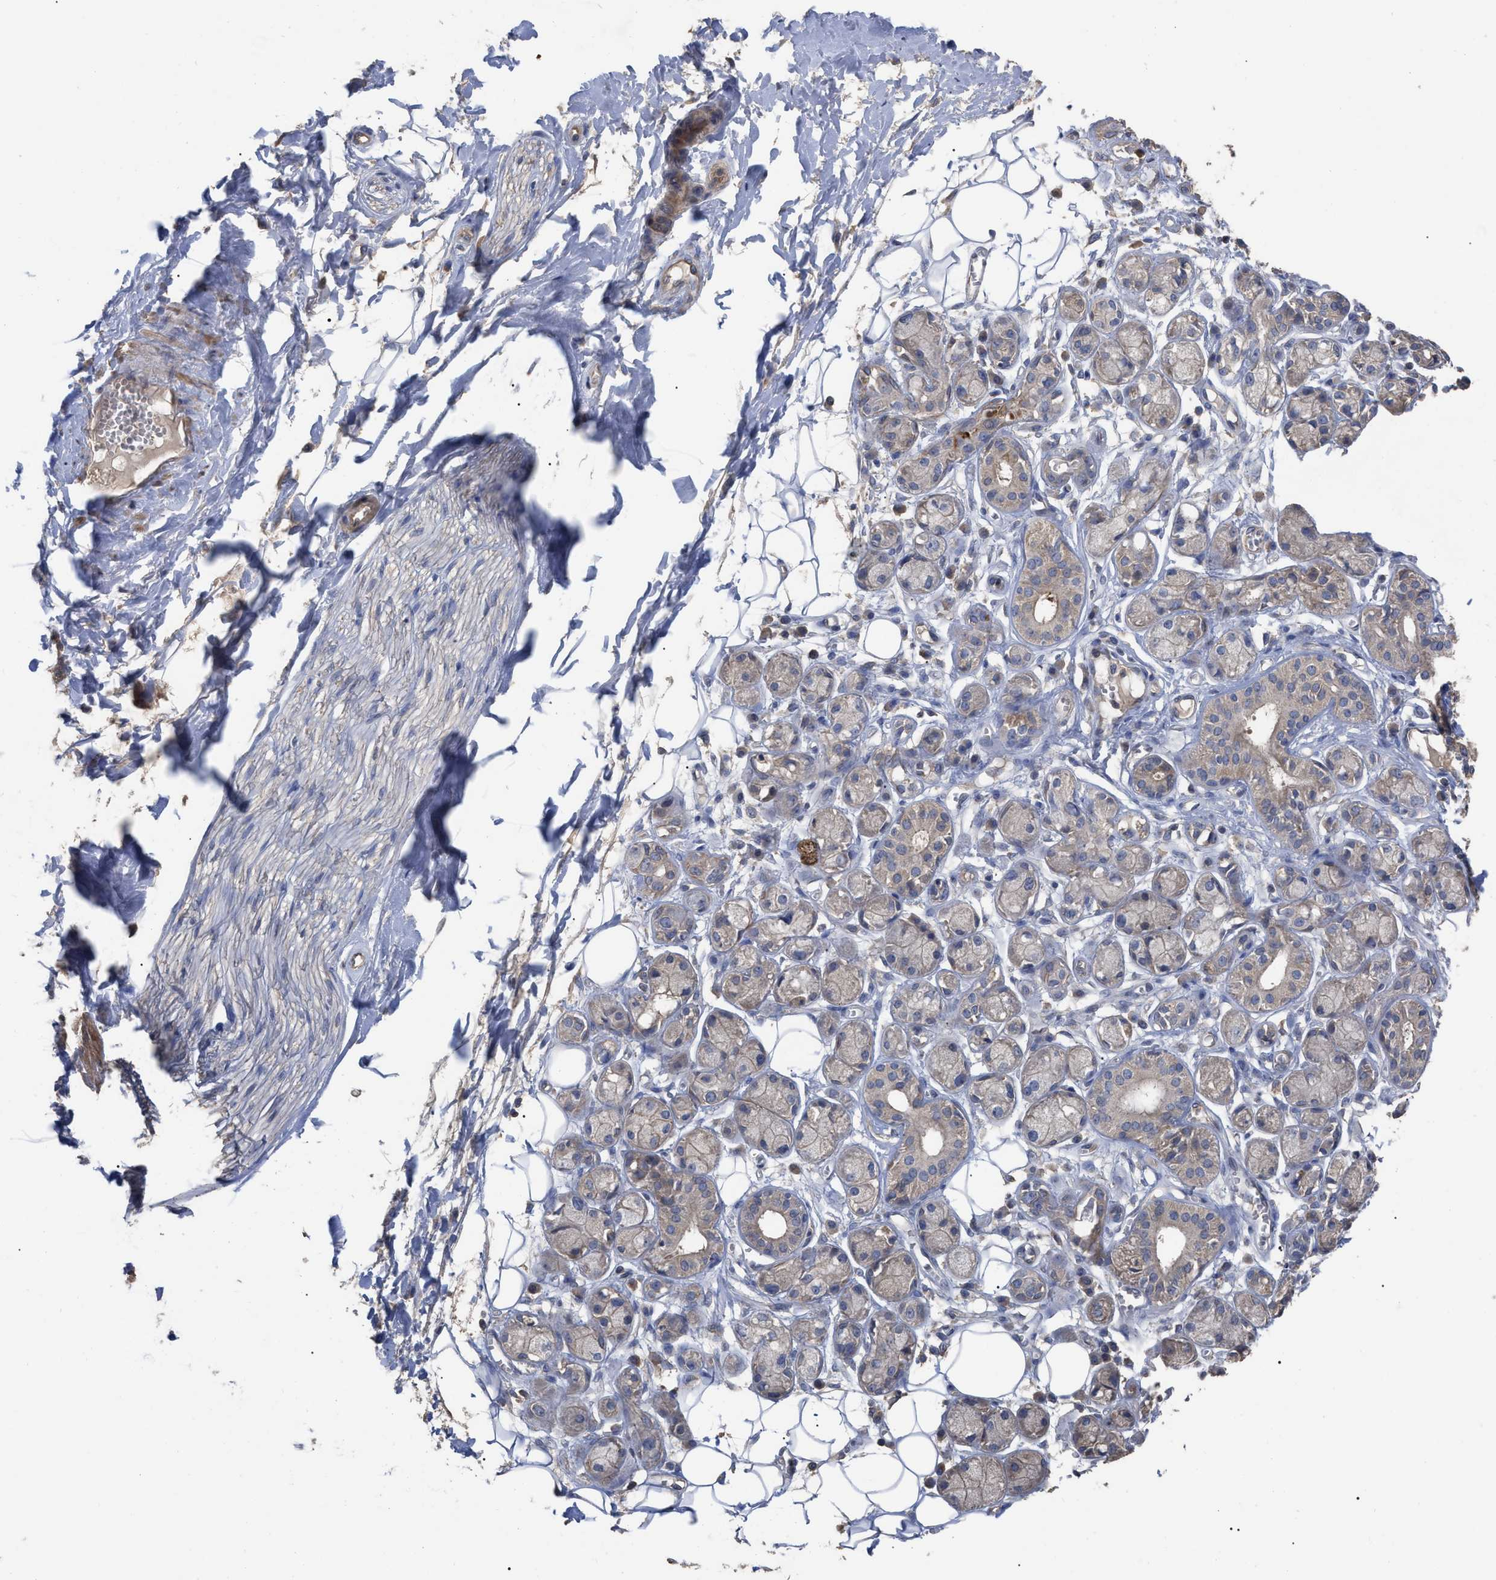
{"staining": {"intensity": "negative", "quantity": "none", "location": "none"}, "tissue": "adipose tissue", "cell_type": "Adipocytes", "image_type": "normal", "snomed": [{"axis": "morphology", "description": "Normal tissue, NOS"}, {"axis": "morphology", "description": "Inflammation, NOS"}, {"axis": "topography", "description": "Salivary gland"}, {"axis": "topography", "description": "Peripheral nerve tissue"}], "caption": "Immunohistochemistry image of unremarkable adipose tissue: human adipose tissue stained with DAB (3,3'-diaminobenzidine) demonstrates no significant protein positivity in adipocytes.", "gene": "BTN2A1", "patient": {"sex": "female", "age": 75}}